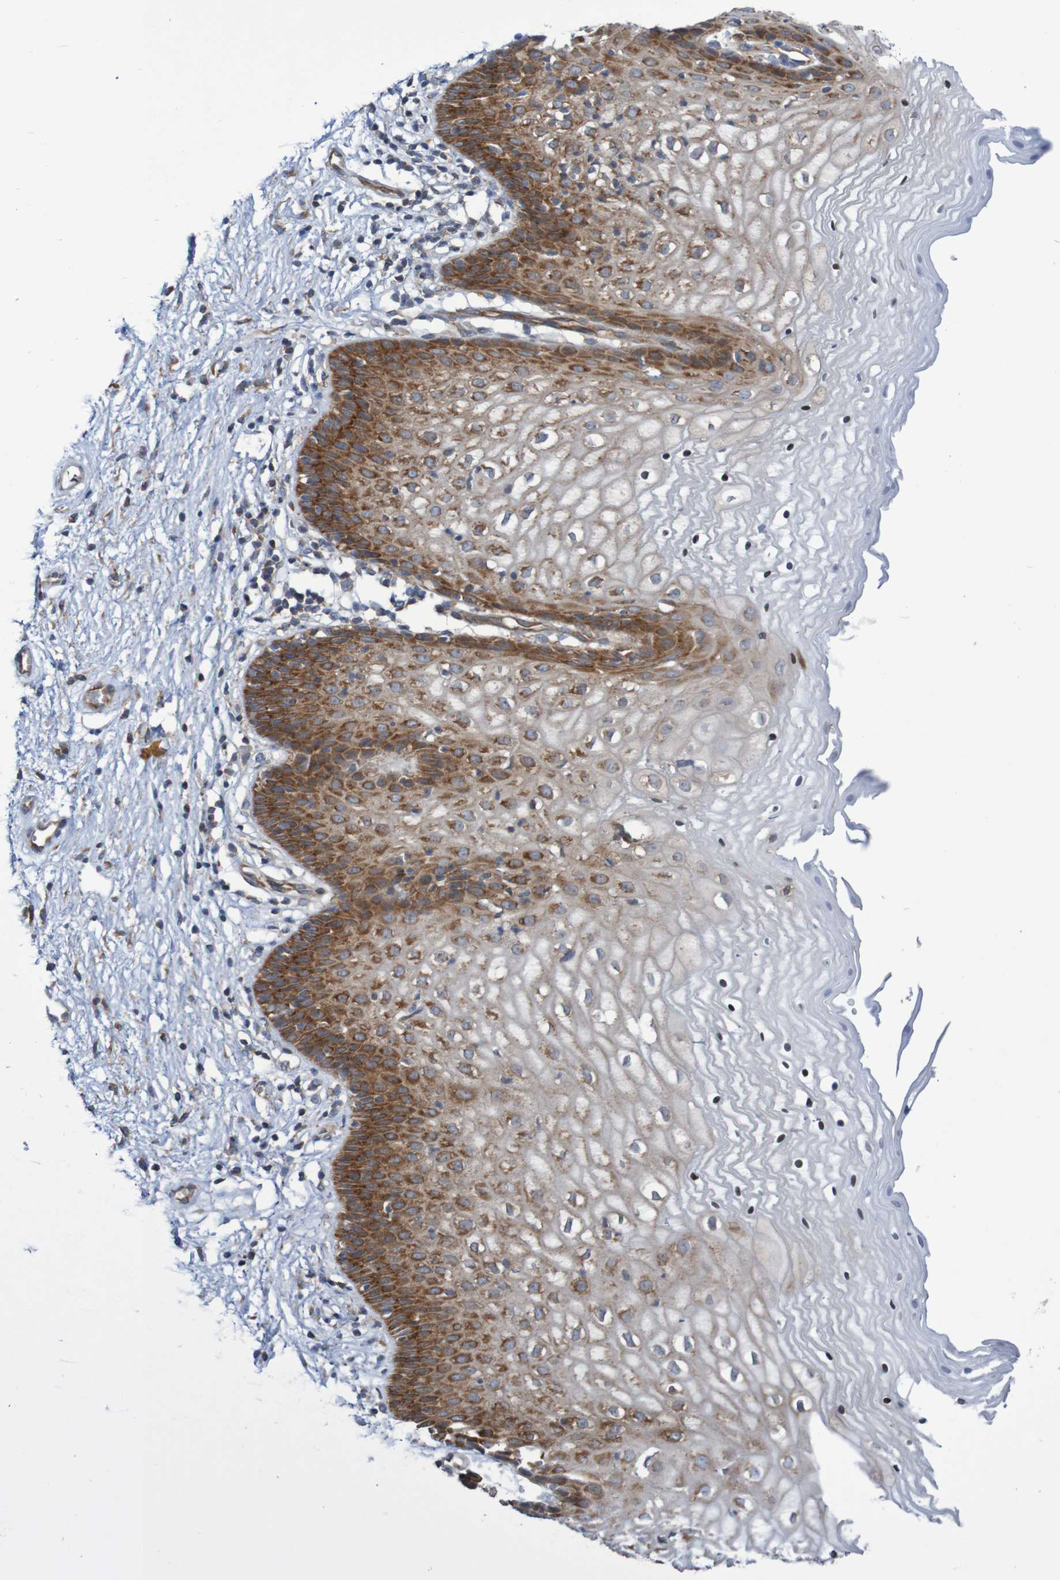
{"staining": {"intensity": "strong", "quantity": "25%-75%", "location": "cytoplasmic/membranous"}, "tissue": "vagina", "cell_type": "Squamous epithelial cells", "image_type": "normal", "snomed": [{"axis": "morphology", "description": "Normal tissue, NOS"}, {"axis": "topography", "description": "Vagina"}], "caption": "High-magnification brightfield microscopy of unremarkable vagina stained with DAB (brown) and counterstained with hematoxylin (blue). squamous epithelial cells exhibit strong cytoplasmic/membranous positivity is identified in about25%-75% of cells.", "gene": "LRRC47", "patient": {"sex": "female", "age": 34}}